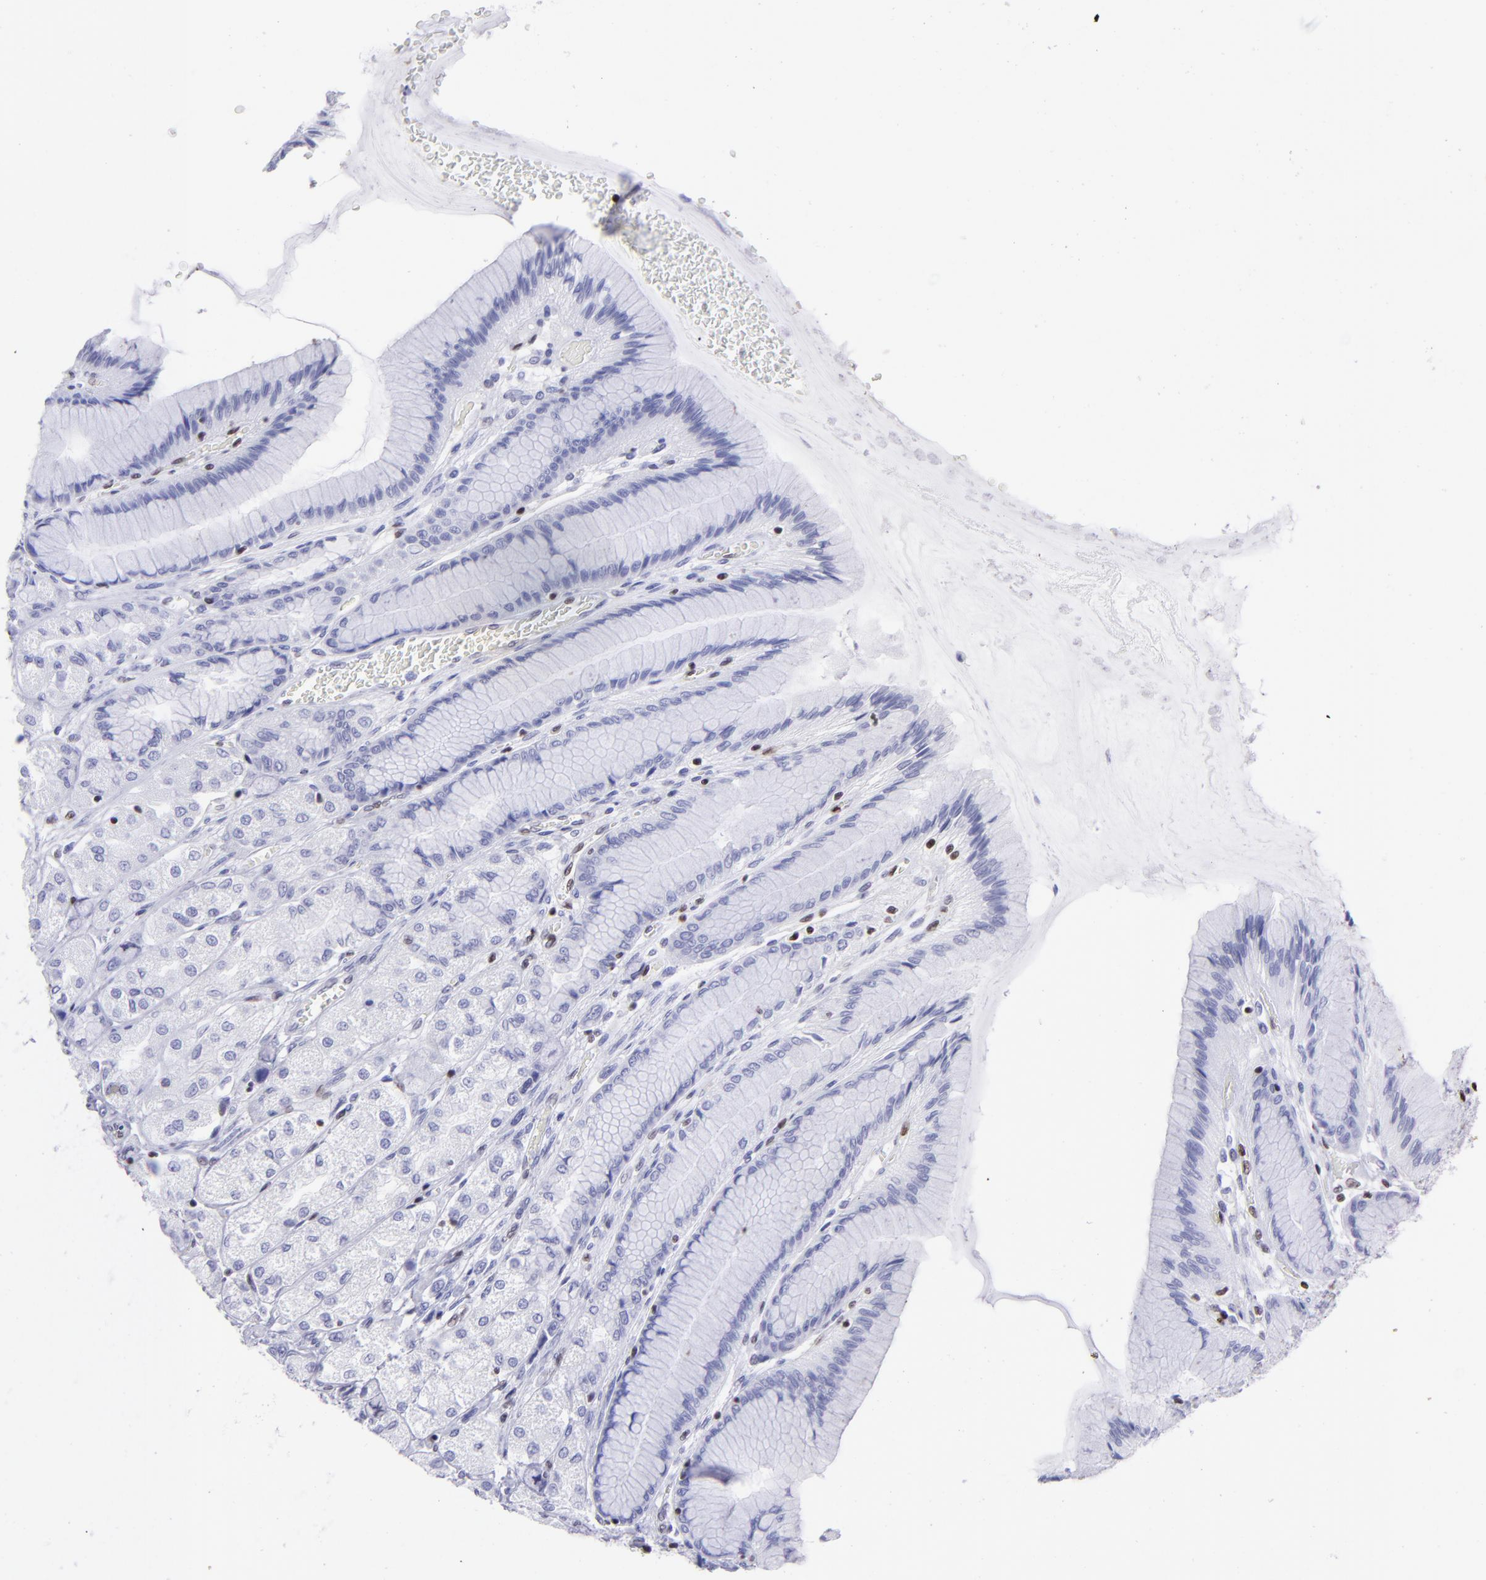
{"staining": {"intensity": "weak", "quantity": "<25%", "location": "nuclear"}, "tissue": "stomach", "cell_type": "Glandular cells", "image_type": "normal", "snomed": [{"axis": "morphology", "description": "Normal tissue, NOS"}, {"axis": "morphology", "description": "Adenocarcinoma, NOS"}, {"axis": "topography", "description": "Stomach"}, {"axis": "topography", "description": "Stomach, lower"}], "caption": "High power microscopy micrograph of an IHC micrograph of unremarkable stomach, revealing no significant staining in glandular cells. (Brightfield microscopy of DAB immunohistochemistry at high magnification).", "gene": "ETS1", "patient": {"sex": "female", "age": 65}}